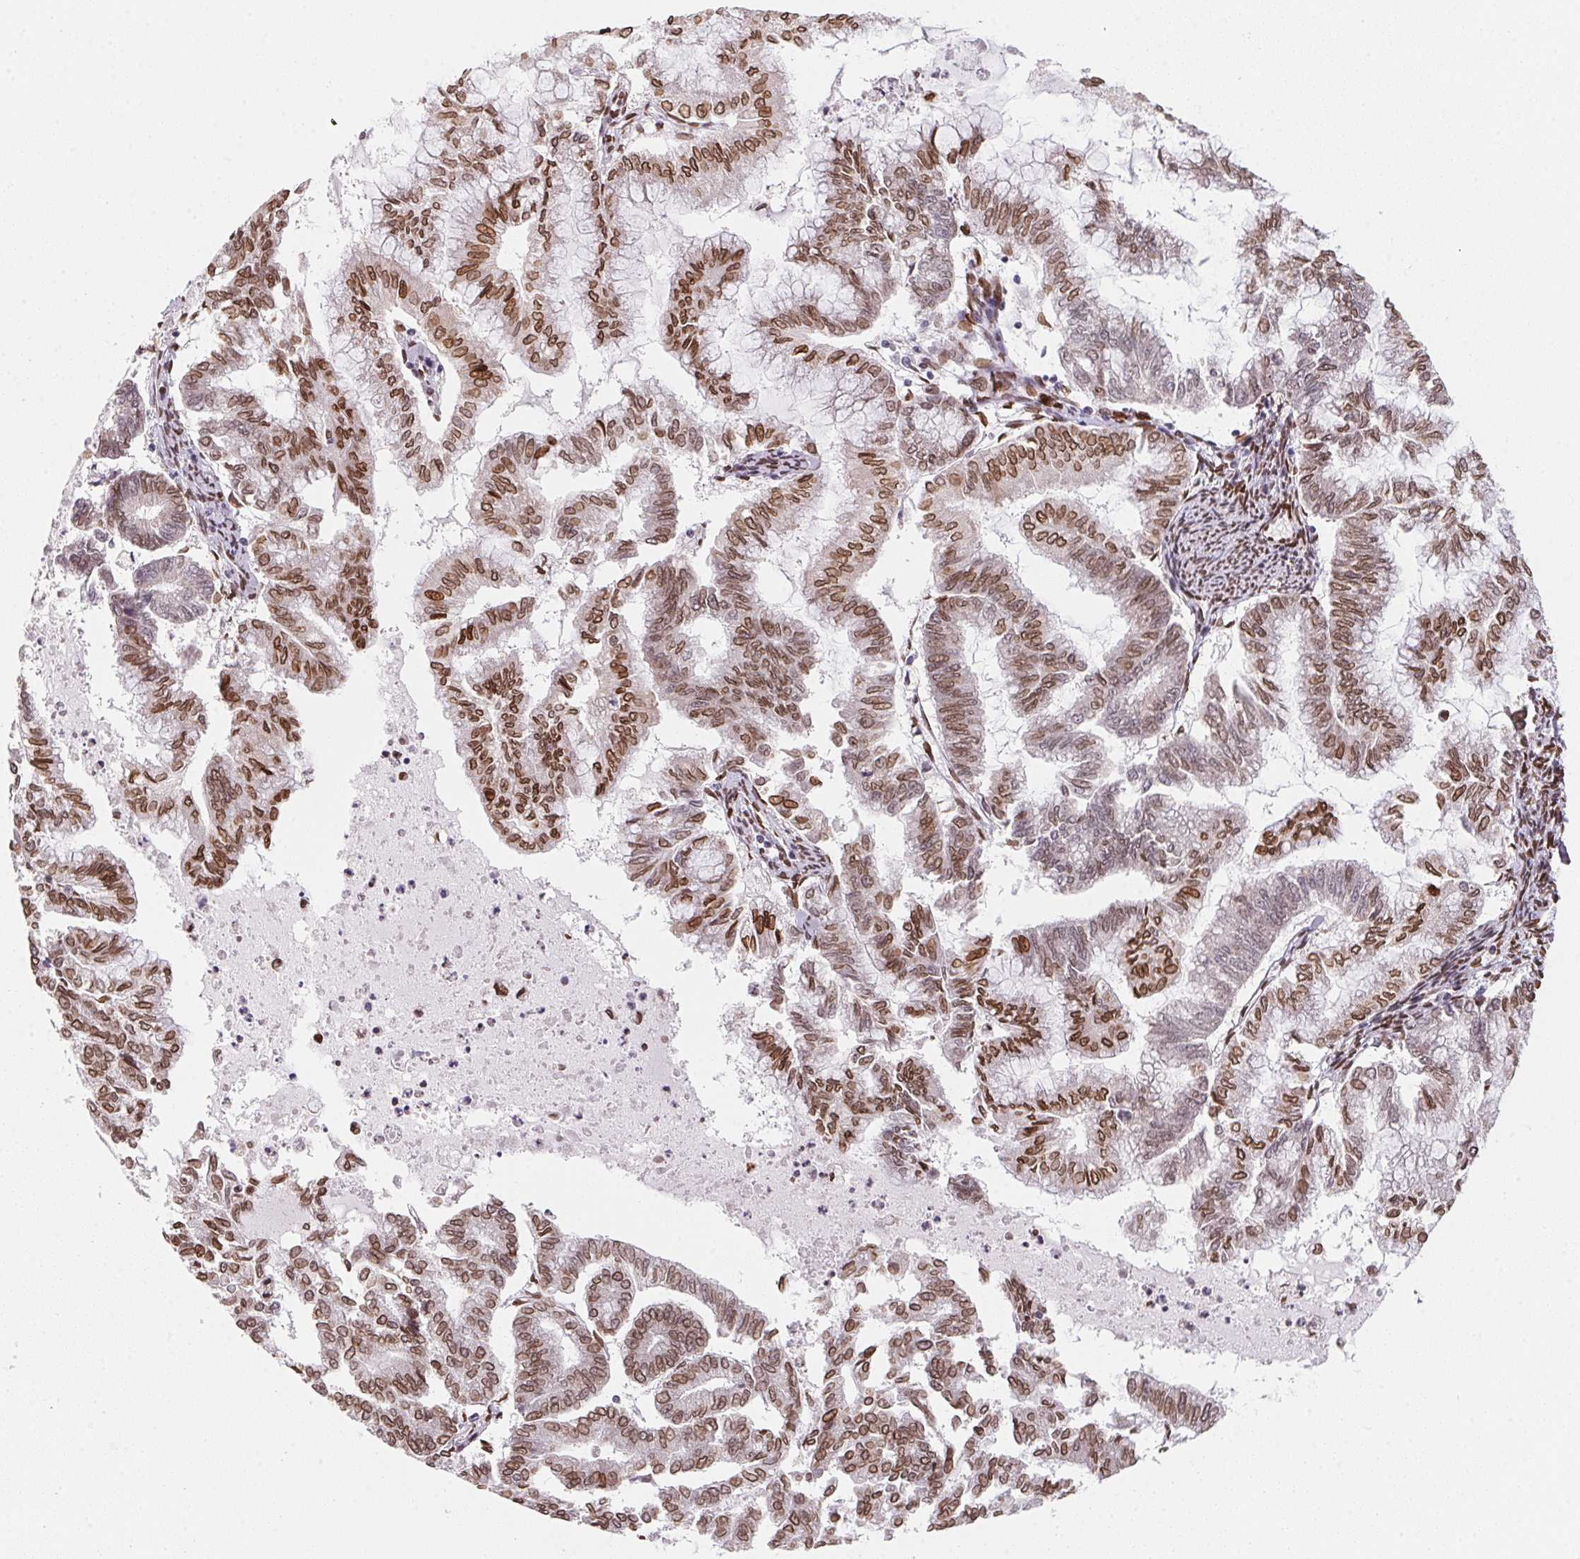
{"staining": {"intensity": "moderate", "quantity": ">75%", "location": "cytoplasmic/membranous,nuclear"}, "tissue": "endometrial cancer", "cell_type": "Tumor cells", "image_type": "cancer", "snomed": [{"axis": "morphology", "description": "Adenocarcinoma, NOS"}, {"axis": "topography", "description": "Endometrium"}], "caption": "DAB (3,3'-diaminobenzidine) immunohistochemical staining of endometrial adenocarcinoma shows moderate cytoplasmic/membranous and nuclear protein expression in about >75% of tumor cells.", "gene": "SAP30BP", "patient": {"sex": "female", "age": 79}}